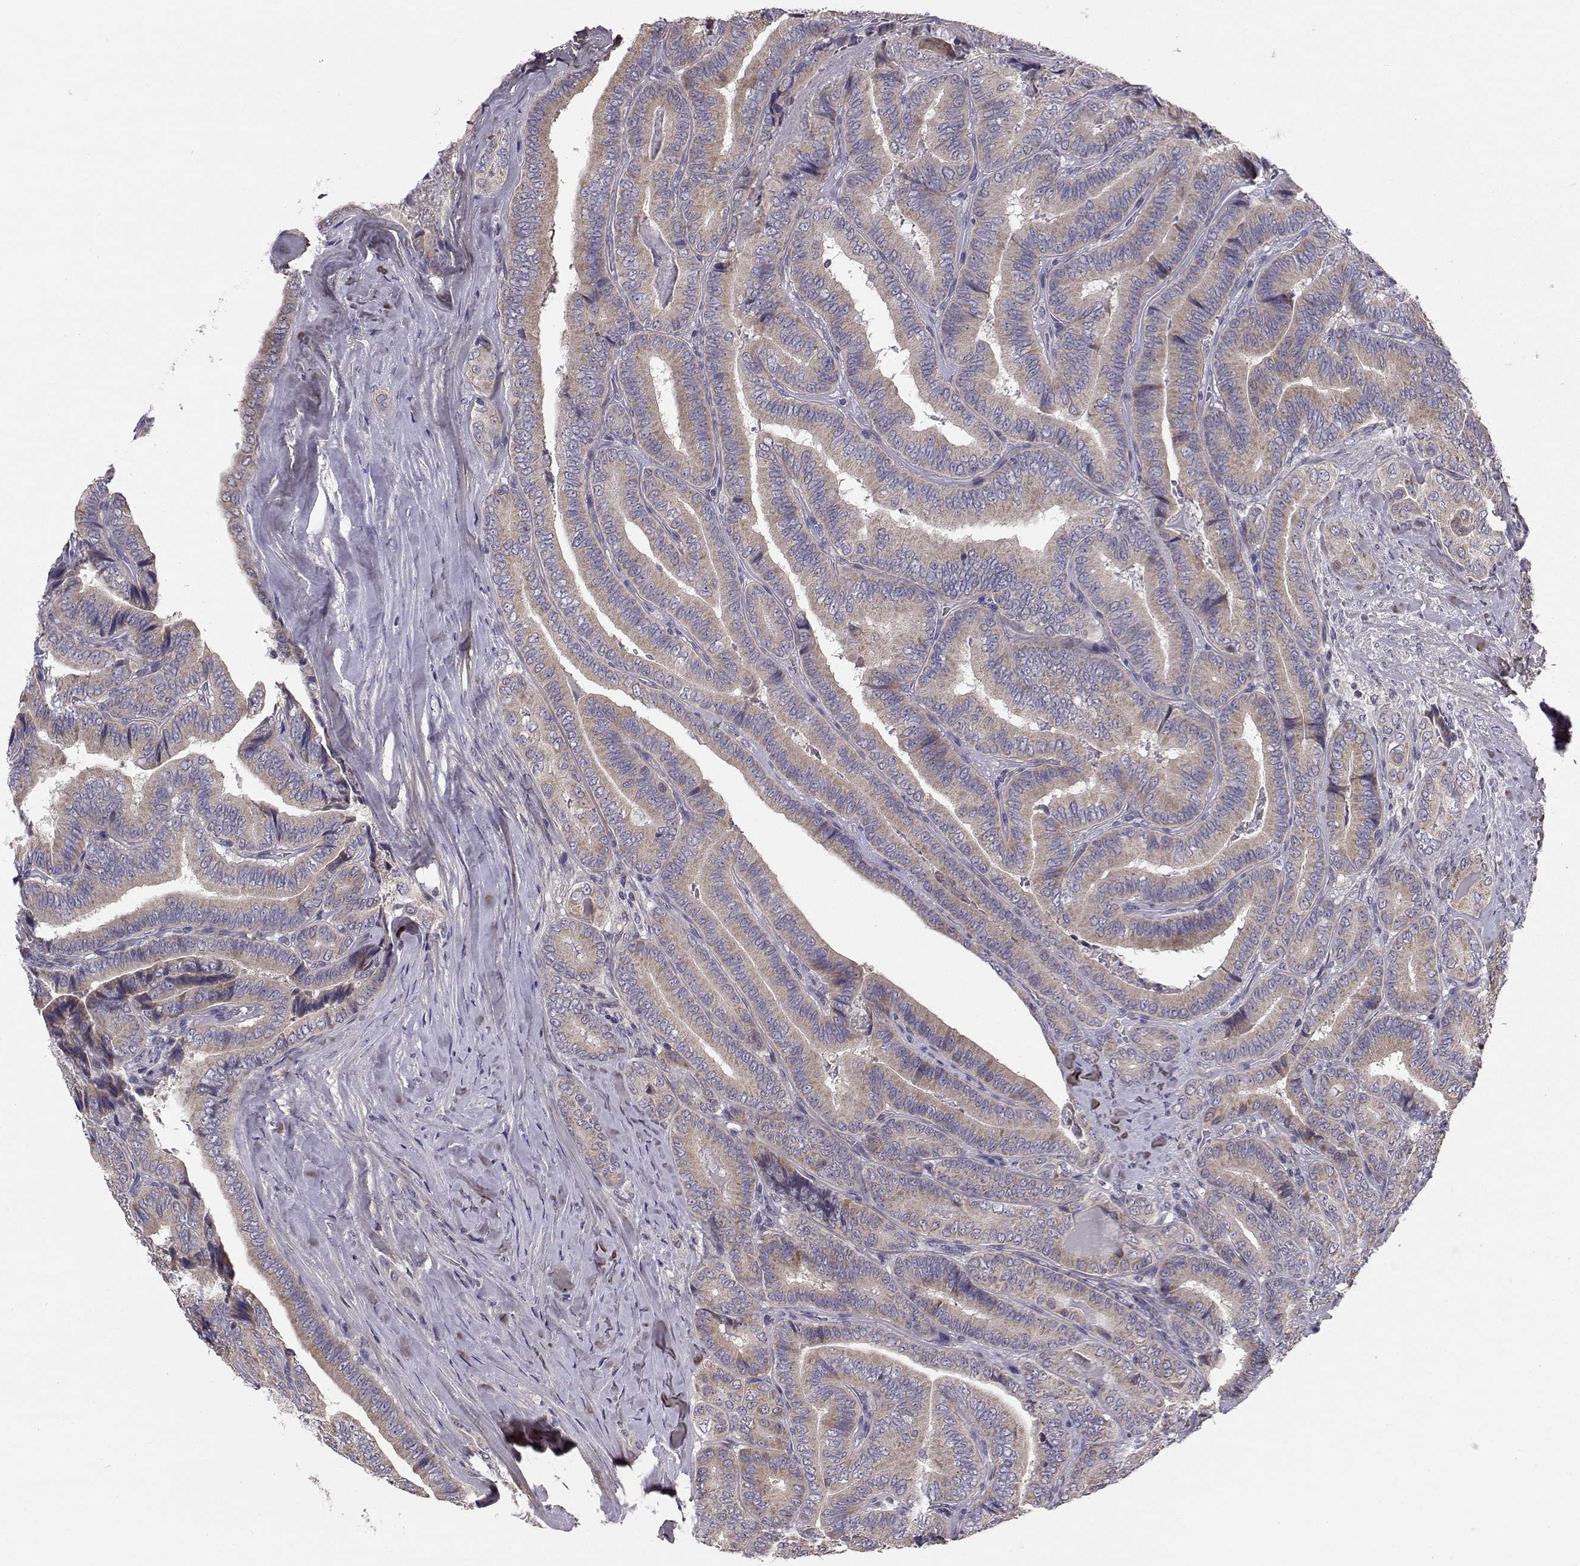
{"staining": {"intensity": "moderate", "quantity": ">75%", "location": "cytoplasmic/membranous"}, "tissue": "thyroid cancer", "cell_type": "Tumor cells", "image_type": "cancer", "snomed": [{"axis": "morphology", "description": "Papillary adenocarcinoma, NOS"}, {"axis": "topography", "description": "Thyroid gland"}], "caption": "This histopathology image shows immunohistochemistry staining of human thyroid papillary adenocarcinoma, with medium moderate cytoplasmic/membranous staining in approximately >75% of tumor cells.", "gene": "PEX5L", "patient": {"sex": "male", "age": 61}}